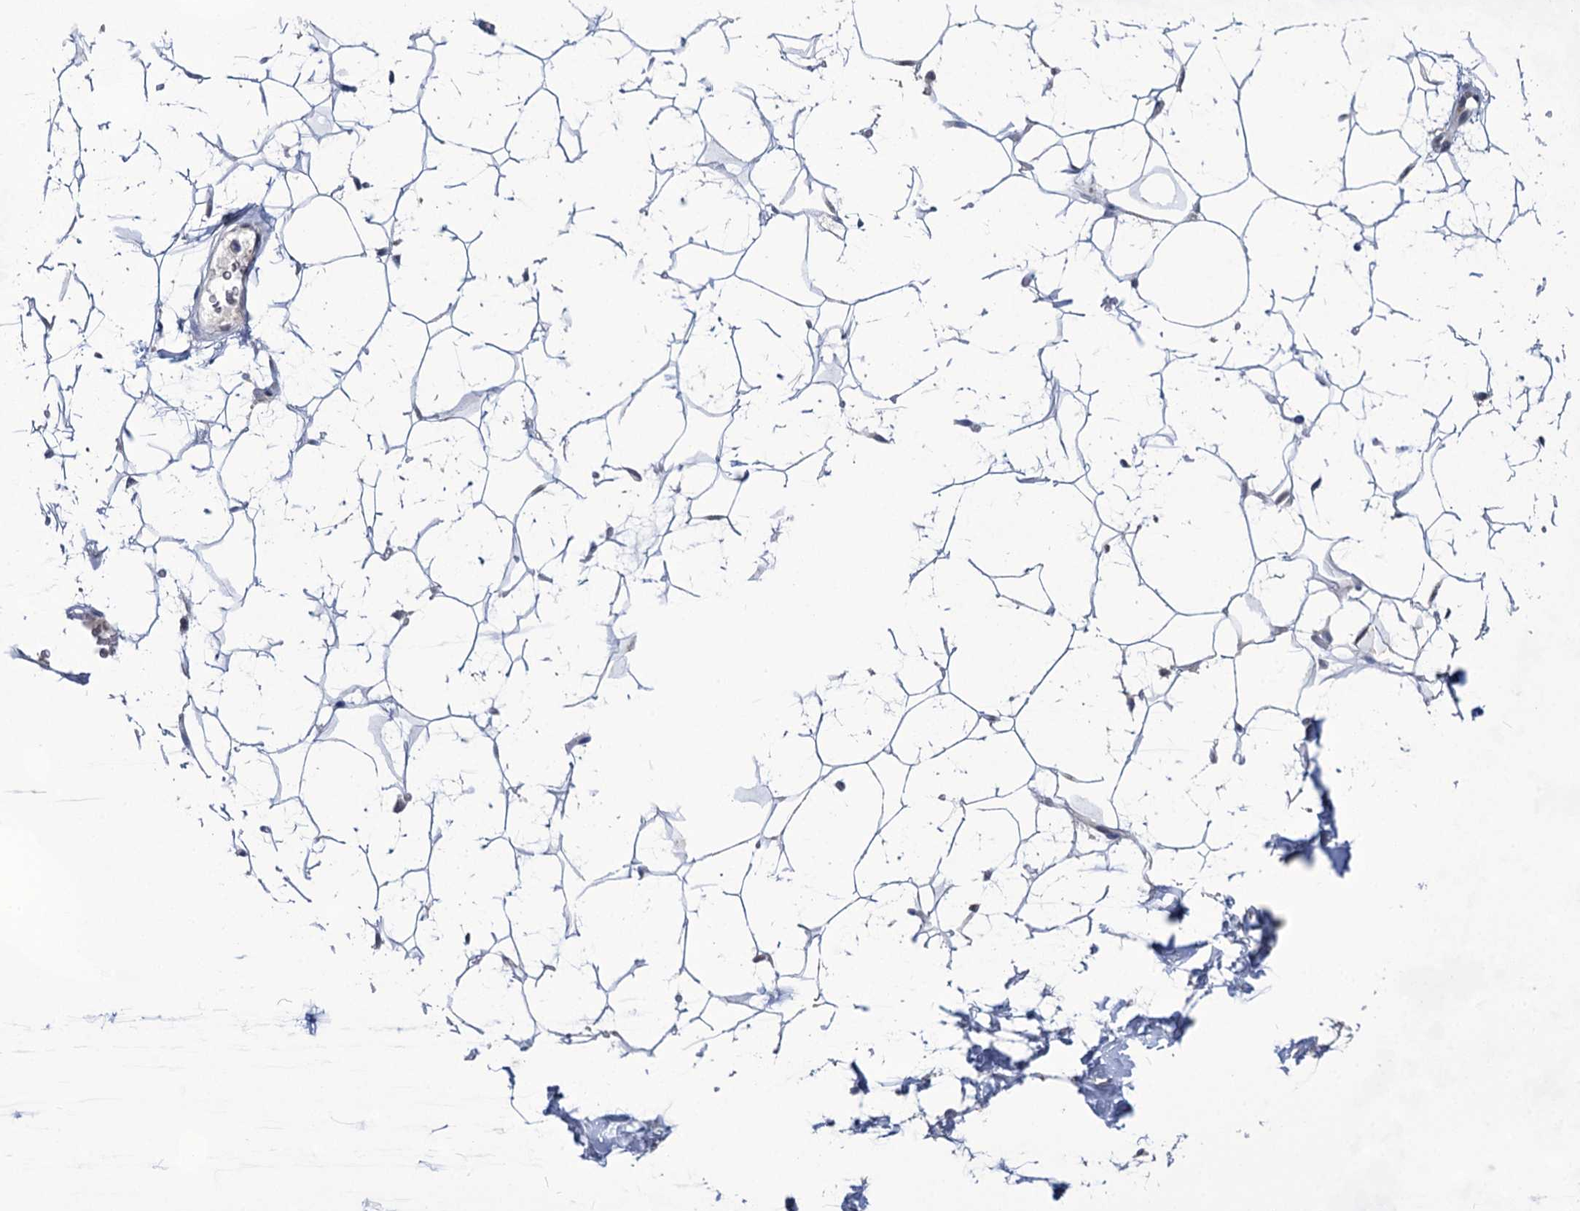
{"staining": {"intensity": "negative", "quantity": "none", "location": "none"}, "tissue": "adipose tissue", "cell_type": "Adipocytes", "image_type": "normal", "snomed": [{"axis": "morphology", "description": "Normal tissue, NOS"}, {"axis": "topography", "description": "Breast"}], "caption": "This is an immunohistochemistry histopathology image of normal human adipose tissue. There is no staining in adipocytes.", "gene": "TTC17", "patient": {"sex": "female", "age": 26}}